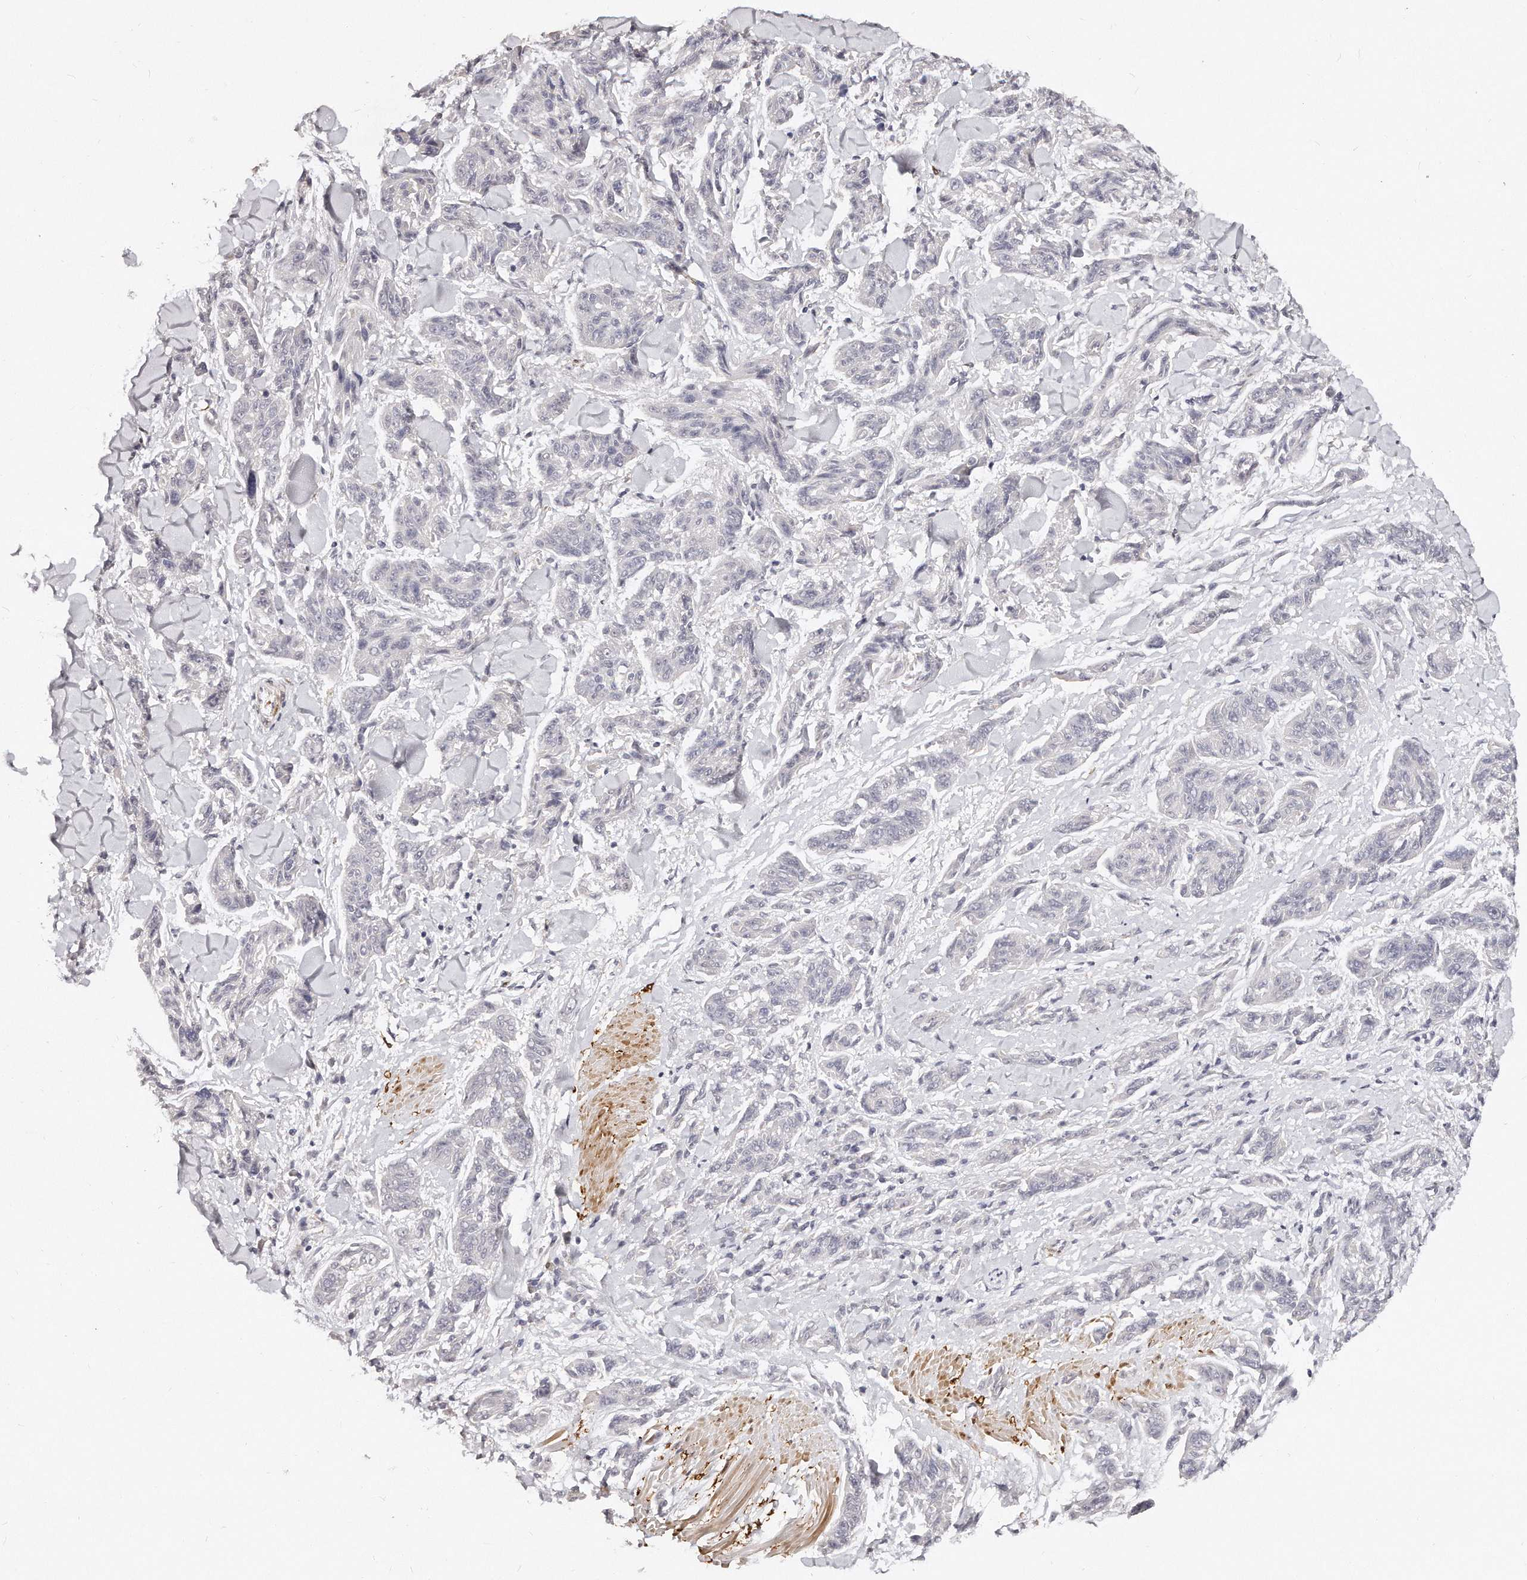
{"staining": {"intensity": "negative", "quantity": "none", "location": "none"}, "tissue": "melanoma", "cell_type": "Tumor cells", "image_type": "cancer", "snomed": [{"axis": "morphology", "description": "Malignant melanoma, NOS"}, {"axis": "topography", "description": "Skin"}], "caption": "Melanoma was stained to show a protein in brown. There is no significant staining in tumor cells. (DAB IHC visualized using brightfield microscopy, high magnification).", "gene": "LMOD1", "patient": {"sex": "male", "age": 53}}